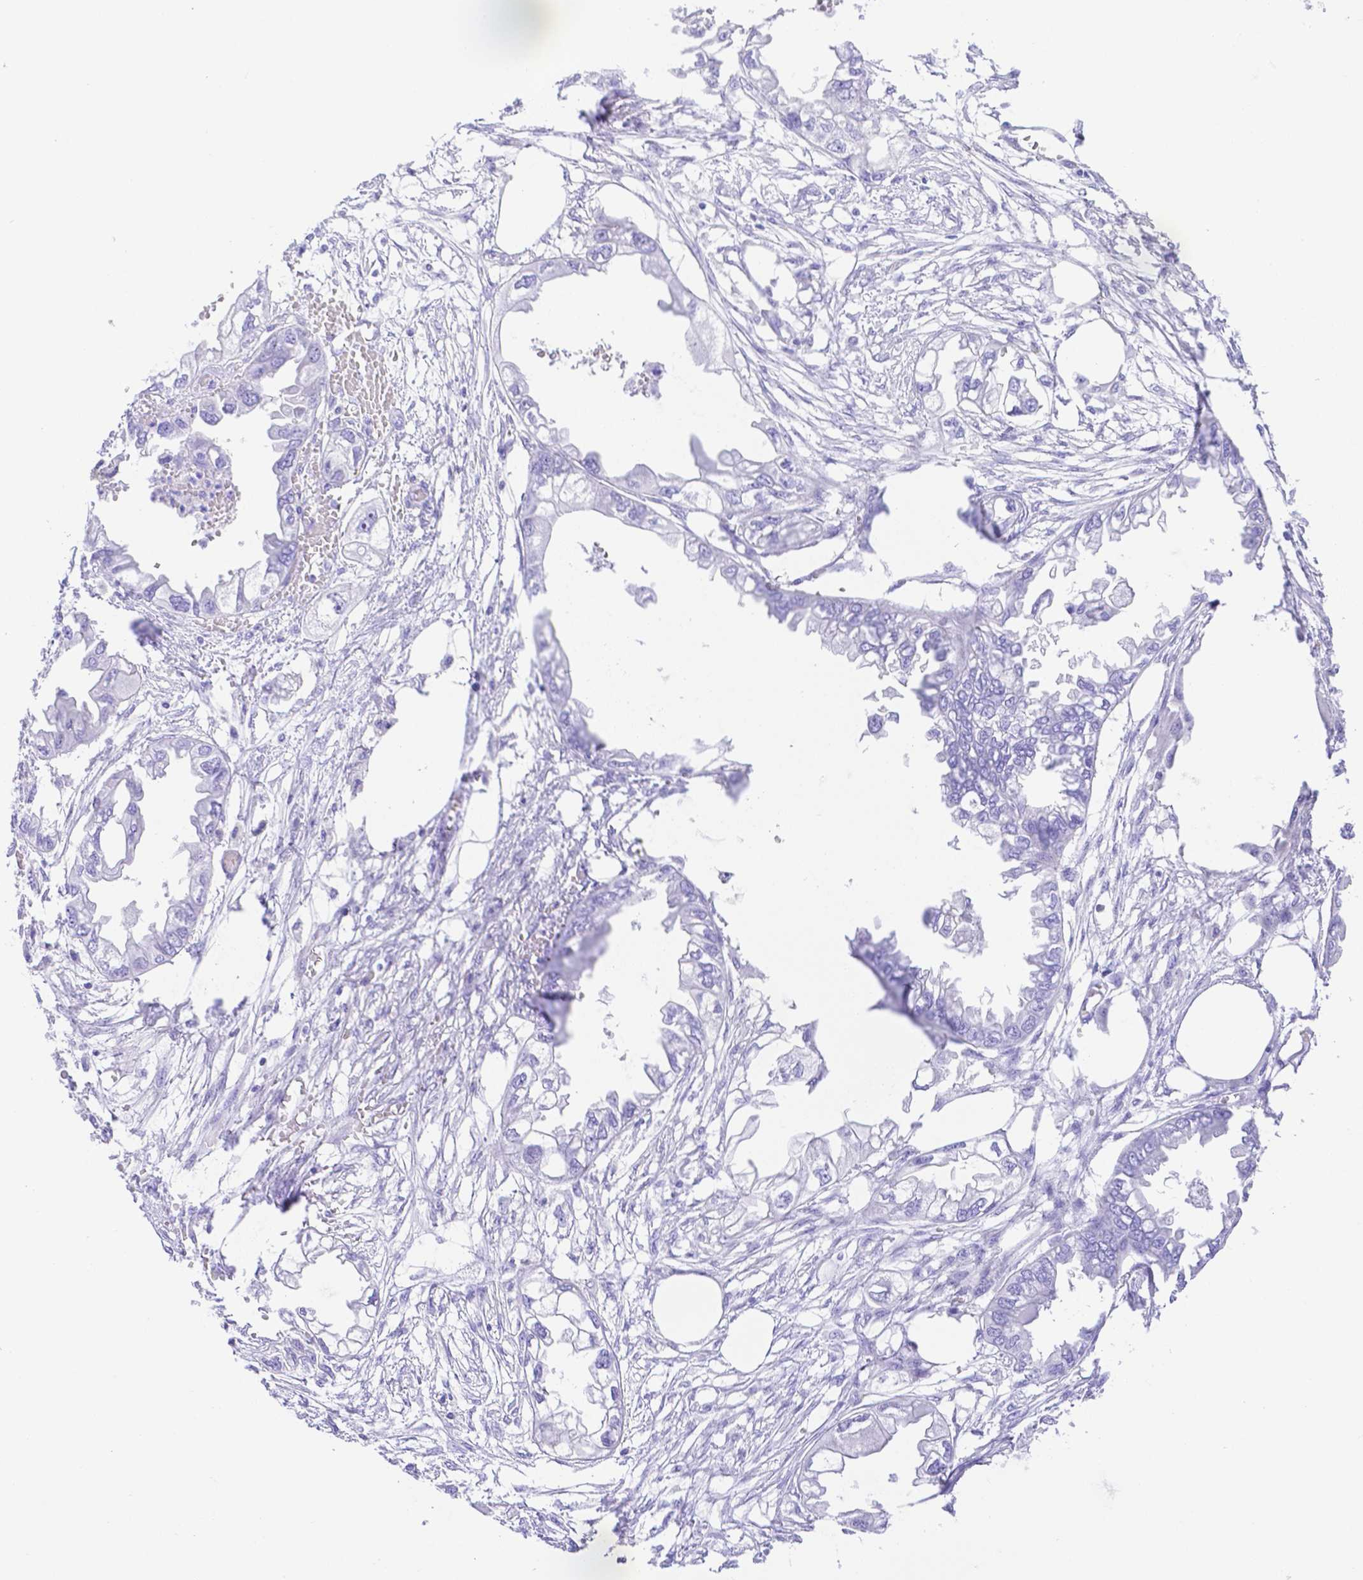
{"staining": {"intensity": "negative", "quantity": "none", "location": "none"}, "tissue": "endometrial cancer", "cell_type": "Tumor cells", "image_type": "cancer", "snomed": [{"axis": "morphology", "description": "Adenocarcinoma, NOS"}, {"axis": "morphology", "description": "Adenocarcinoma, metastatic, NOS"}, {"axis": "topography", "description": "Adipose tissue"}, {"axis": "topography", "description": "Endometrium"}], "caption": "IHC micrograph of endometrial cancer (metastatic adenocarcinoma) stained for a protein (brown), which reveals no expression in tumor cells.", "gene": "SMR3A", "patient": {"sex": "female", "age": 67}}